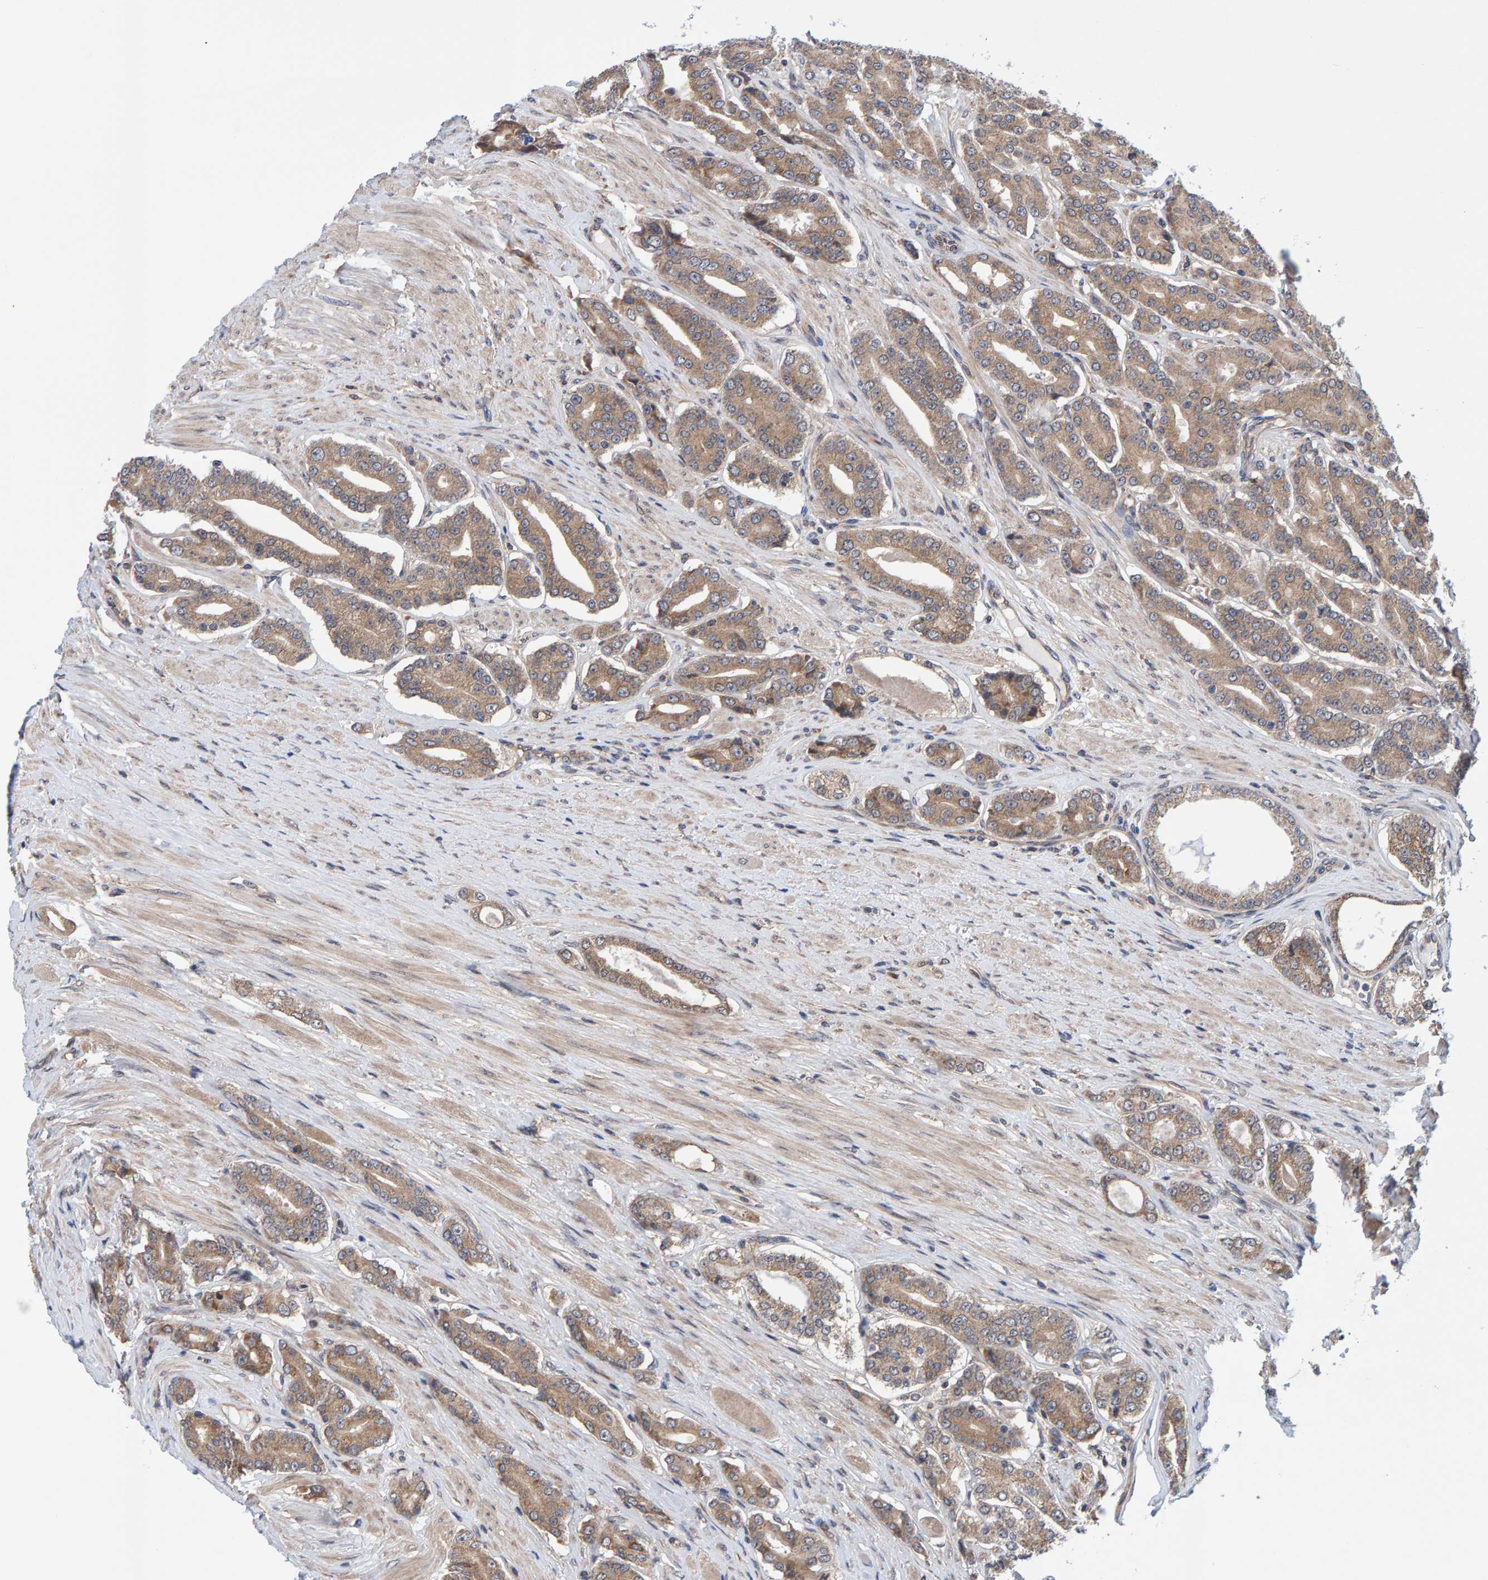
{"staining": {"intensity": "moderate", "quantity": ">75%", "location": "cytoplasmic/membranous"}, "tissue": "prostate cancer", "cell_type": "Tumor cells", "image_type": "cancer", "snomed": [{"axis": "morphology", "description": "Adenocarcinoma, High grade"}, {"axis": "topography", "description": "Prostate"}], "caption": "A brown stain highlights moderate cytoplasmic/membranous staining of a protein in human prostate adenocarcinoma (high-grade) tumor cells.", "gene": "SCRN2", "patient": {"sex": "male", "age": 71}}